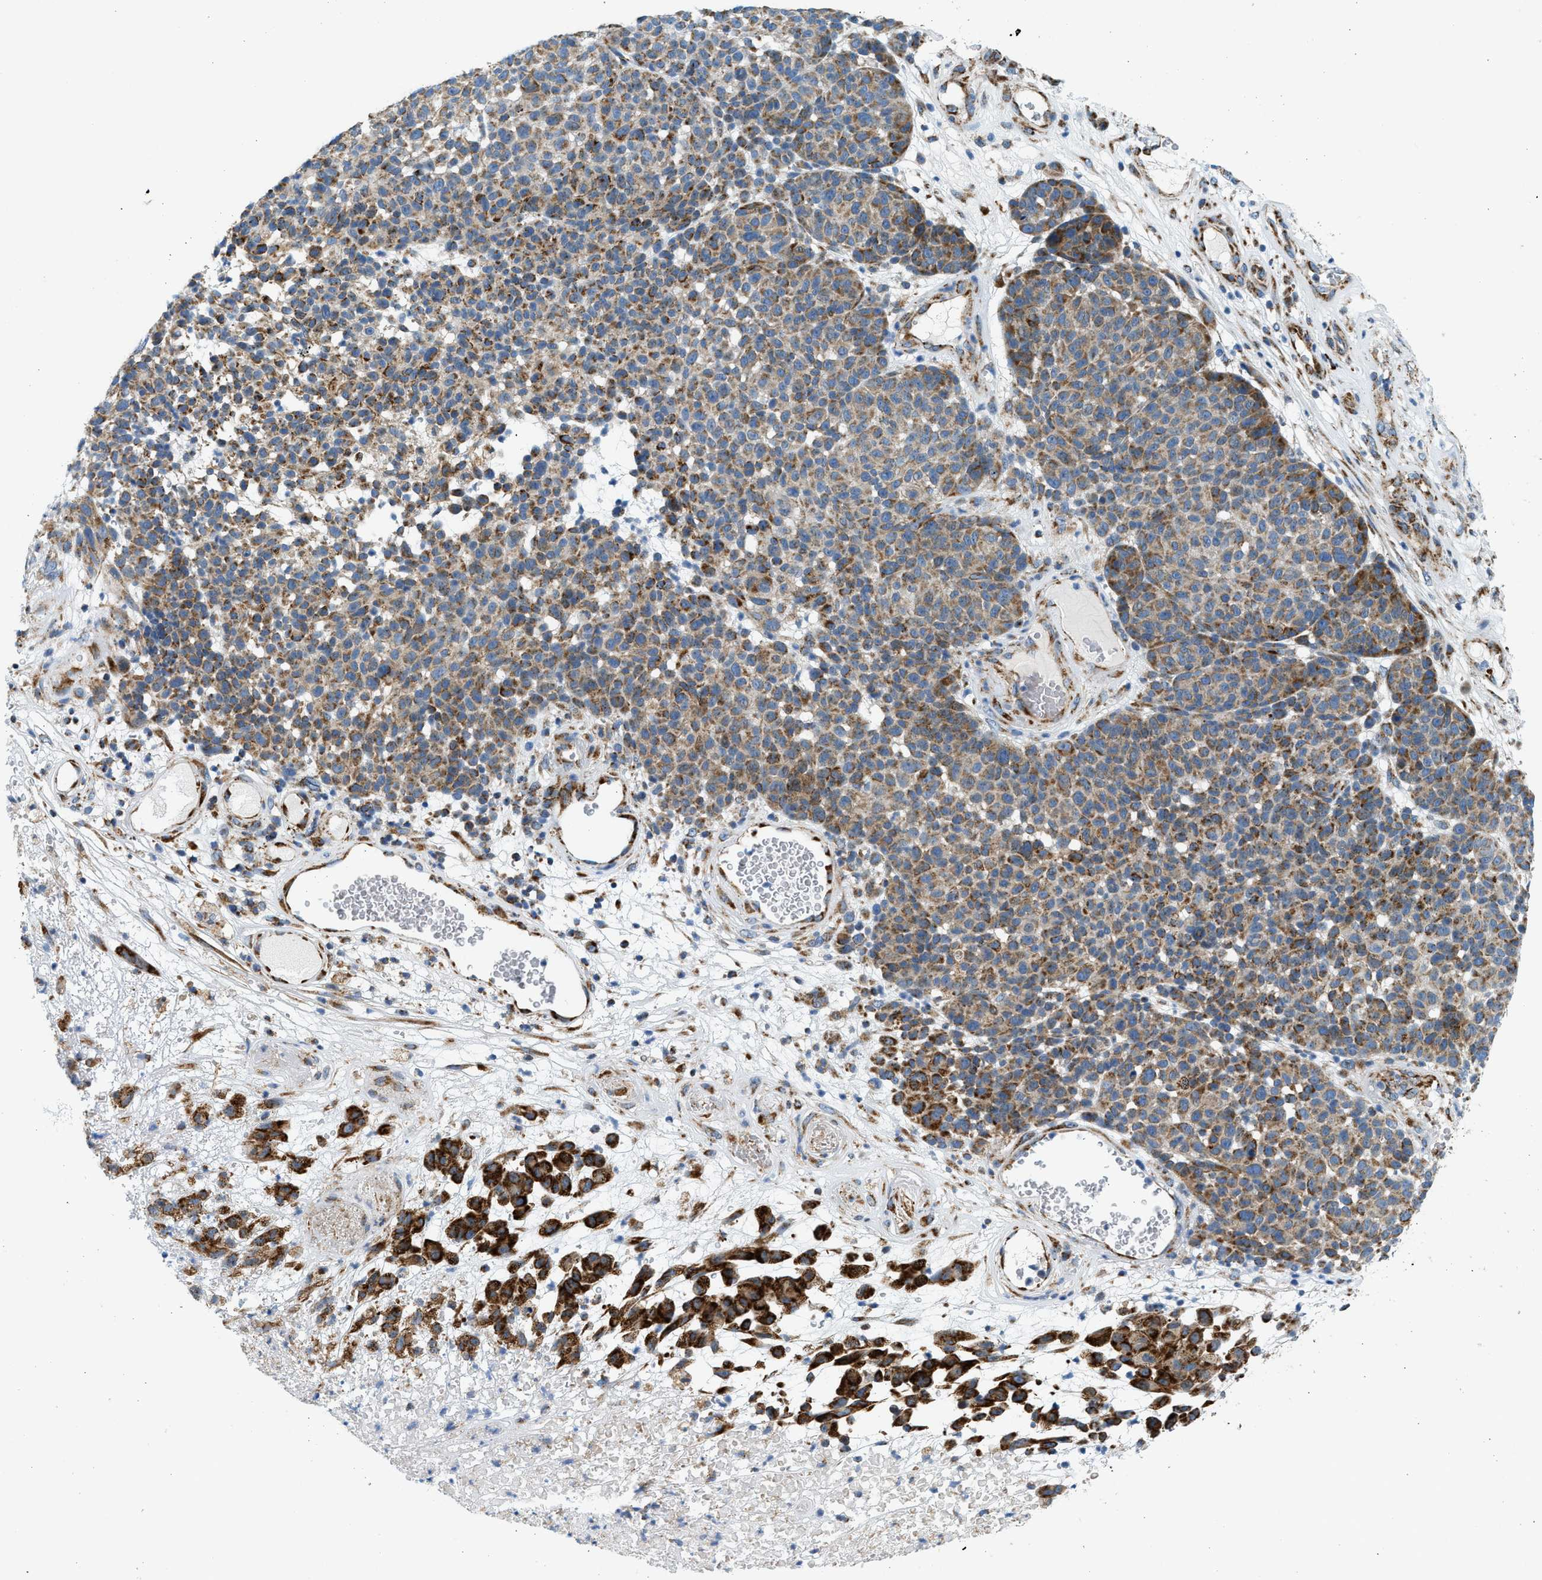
{"staining": {"intensity": "strong", "quantity": ">75%", "location": "cytoplasmic/membranous"}, "tissue": "melanoma", "cell_type": "Tumor cells", "image_type": "cancer", "snomed": [{"axis": "morphology", "description": "Malignant melanoma, NOS"}, {"axis": "topography", "description": "Skin"}], "caption": "This micrograph shows IHC staining of human malignant melanoma, with high strong cytoplasmic/membranous staining in about >75% of tumor cells.", "gene": "KCNMB3", "patient": {"sex": "male", "age": 59}}